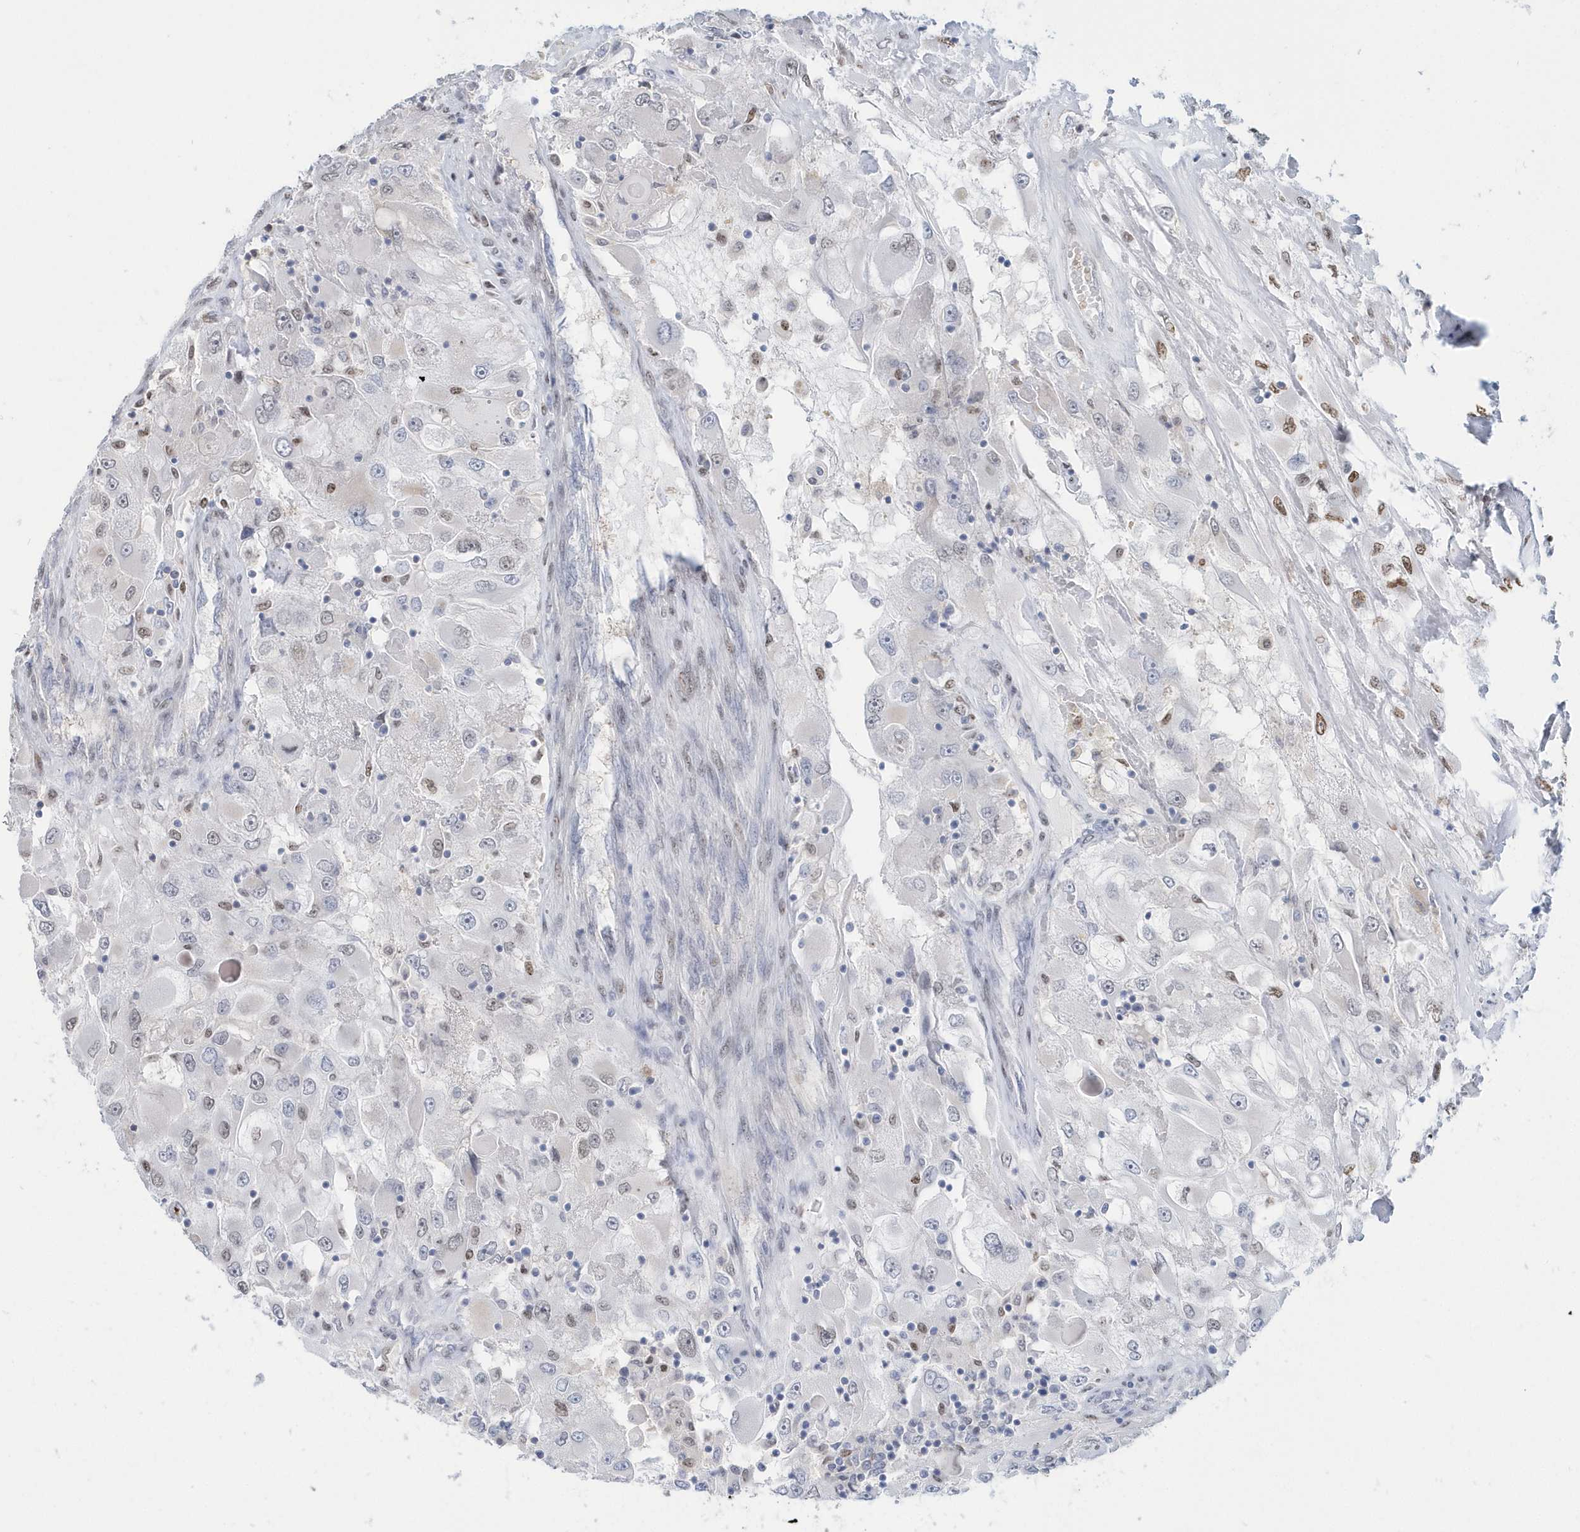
{"staining": {"intensity": "moderate", "quantity": "<25%", "location": "nuclear"}, "tissue": "renal cancer", "cell_type": "Tumor cells", "image_type": "cancer", "snomed": [{"axis": "morphology", "description": "Adenocarcinoma, NOS"}, {"axis": "topography", "description": "Kidney"}], "caption": "The photomicrograph exhibits a brown stain indicating the presence of a protein in the nuclear of tumor cells in renal adenocarcinoma.", "gene": "MACROH2A2", "patient": {"sex": "female", "age": 52}}